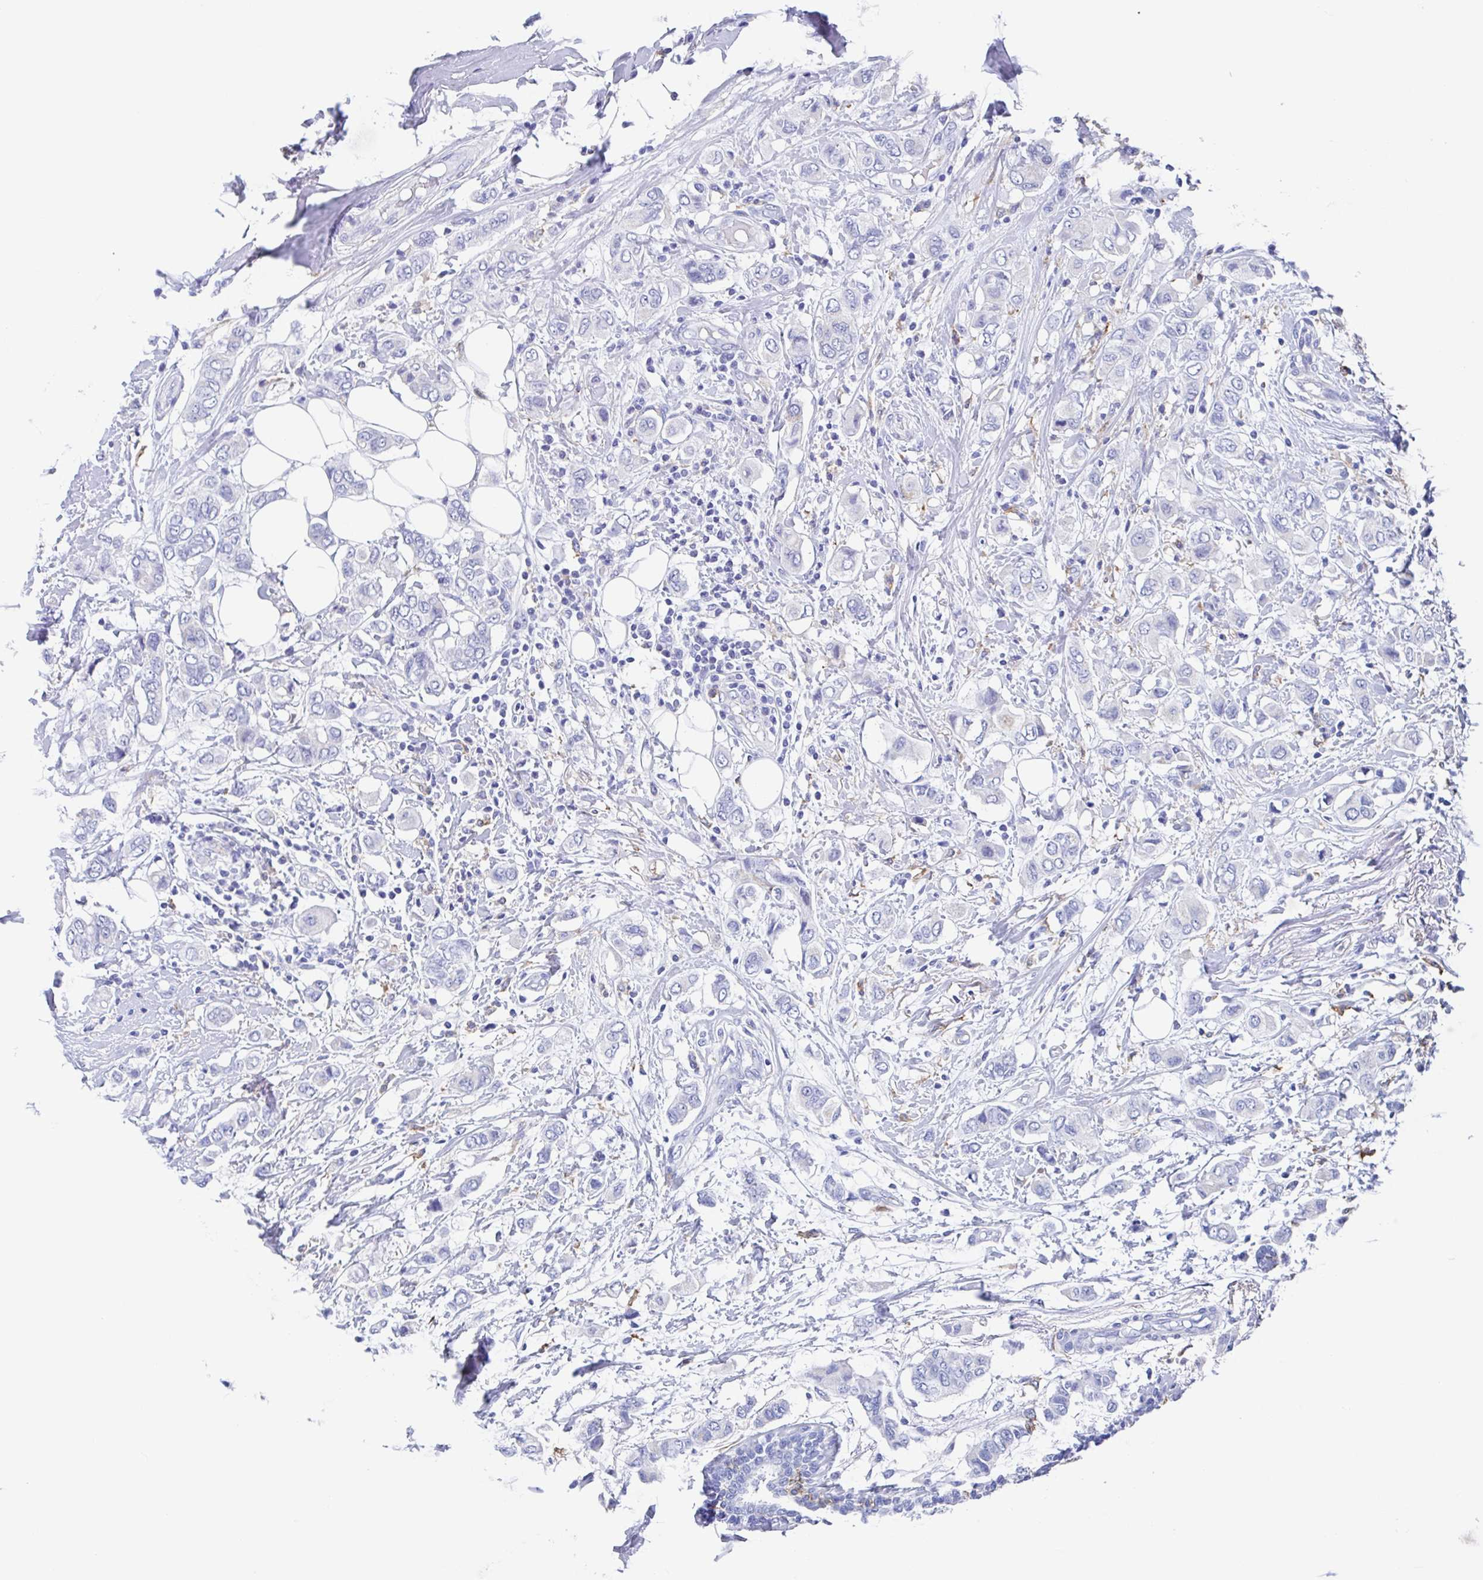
{"staining": {"intensity": "negative", "quantity": "none", "location": "none"}, "tissue": "breast cancer", "cell_type": "Tumor cells", "image_type": "cancer", "snomed": [{"axis": "morphology", "description": "Lobular carcinoma"}, {"axis": "topography", "description": "Breast"}], "caption": "High power microscopy image of an IHC micrograph of lobular carcinoma (breast), revealing no significant expression in tumor cells.", "gene": "FCGR3A", "patient": {"sex": "female", "age": 51}}